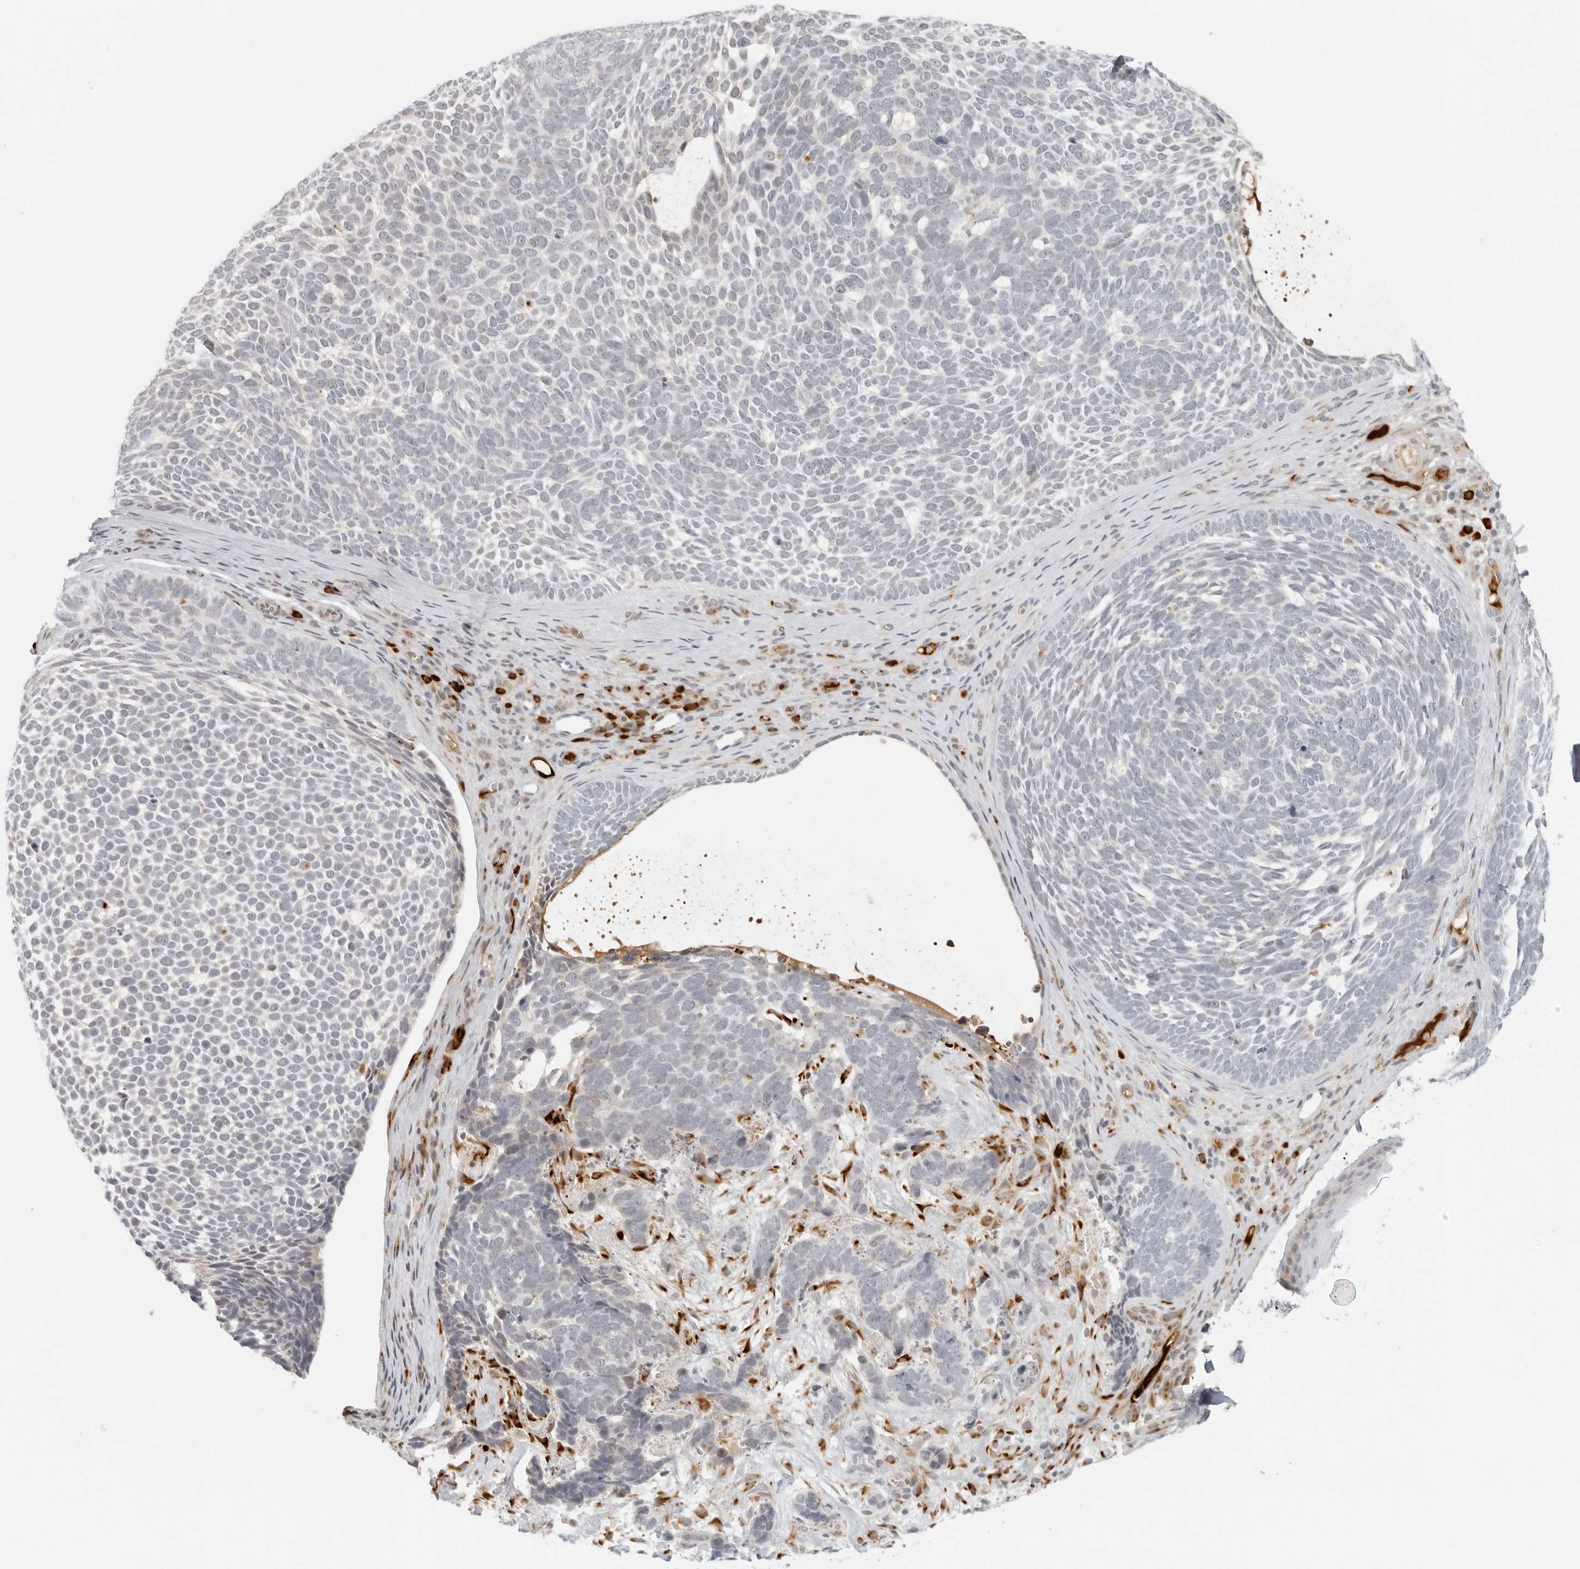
{"staining": {"intensity": "negative", "quantity": "none", "location": "none"}, "tissue": "skin cancer", "cell_type": "Tumor cells", "image_type": "cancer", "snomed": [{"axis": "morphology", "description": "Basal cell carcinoma"}, {"axis": "topography", "description": "Skin"}], "caption": "IHC micrograph of skin cancer stained for a protein (brown), which shows no positivity in tumor cells.", "gene": "ZNF678", "patient": {"sex": "female", "age": 85}}